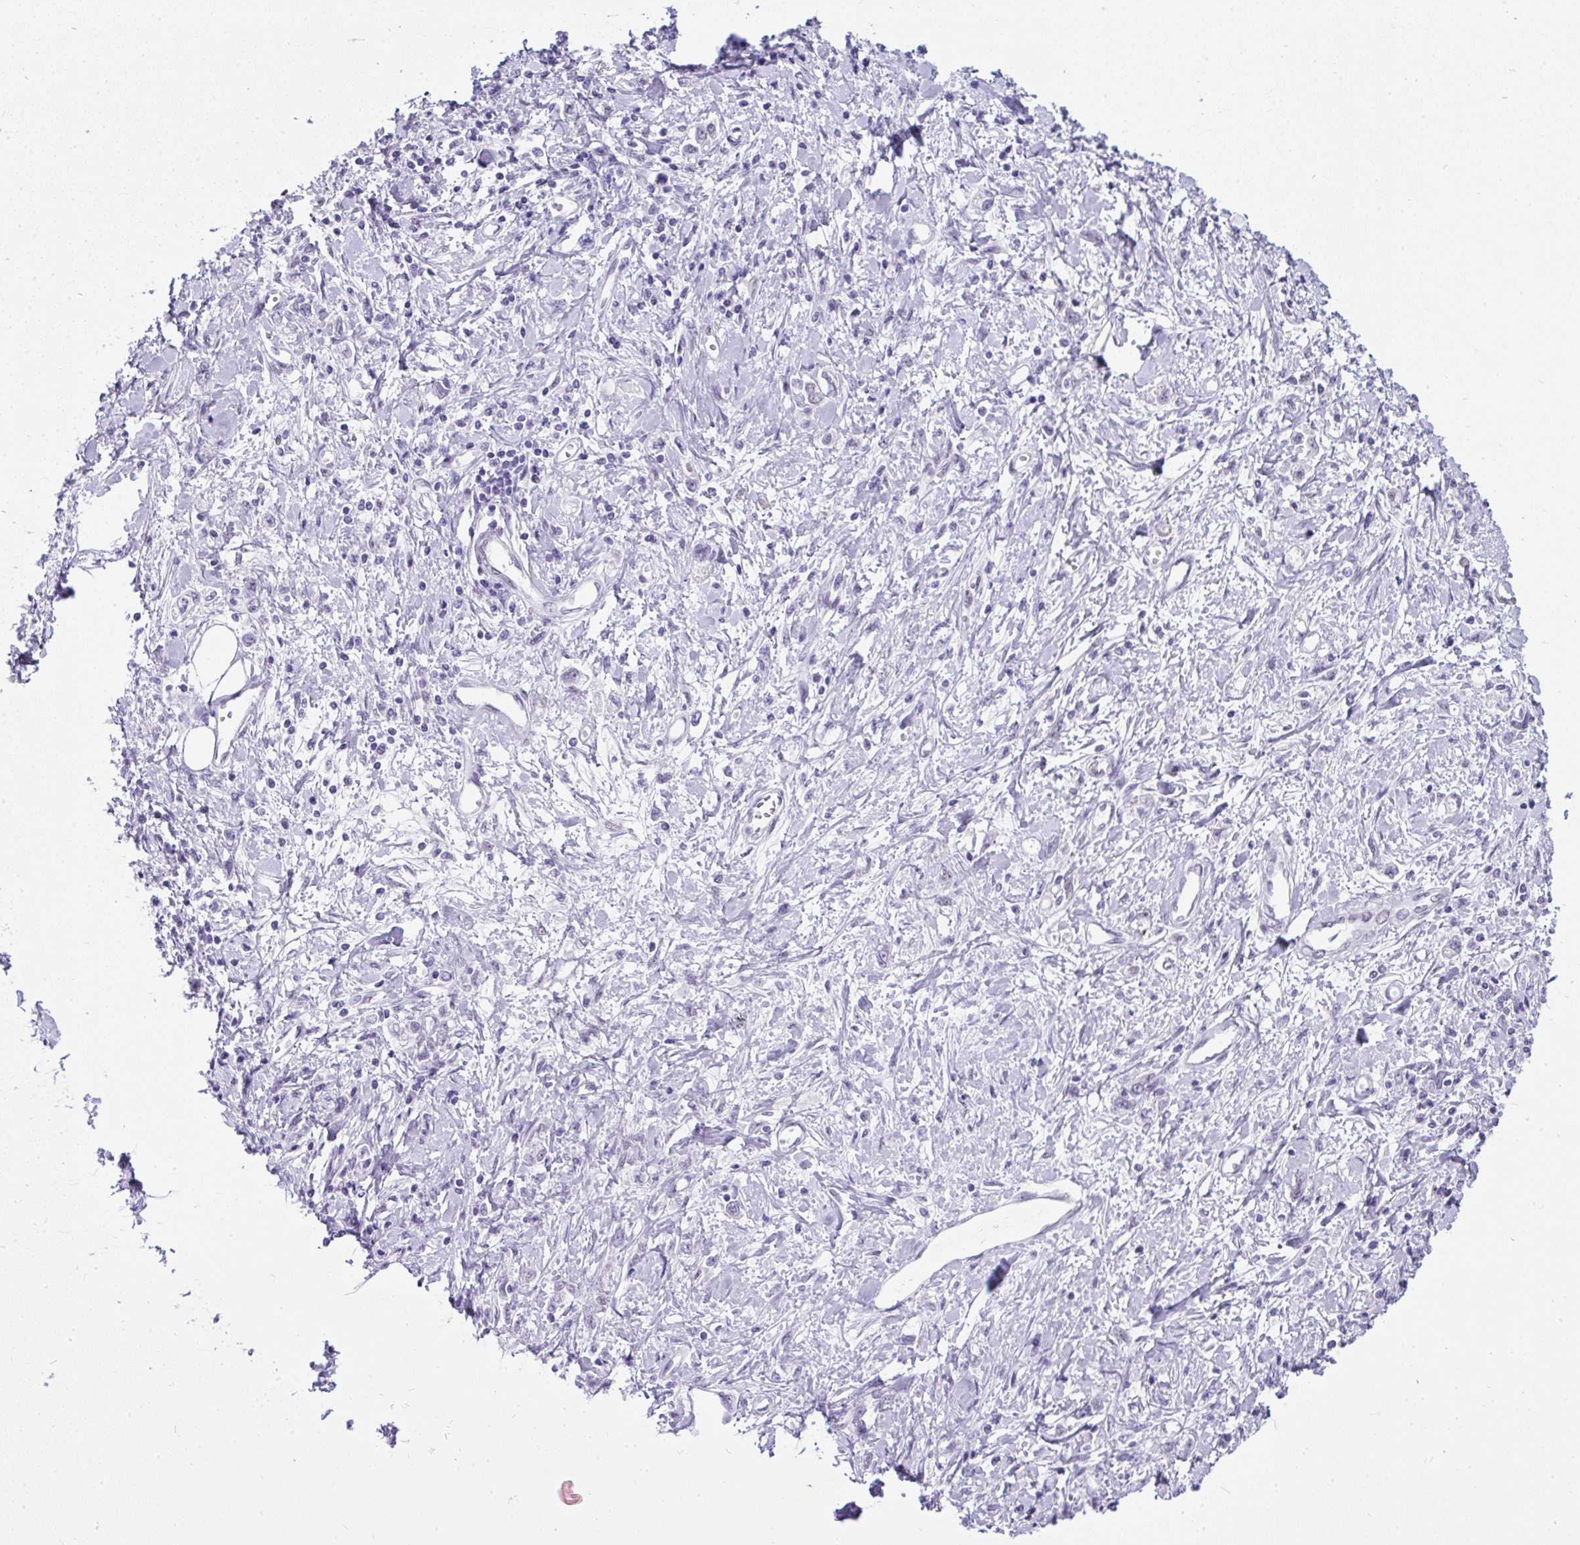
{"staining": {"intensity": "negative", "quantity": "none", "location": "none"}, "tissue": "stomach cancer", "cell_type": "Tumor cells", "image_type": "cancer", "snomed": [{"axis": "morphology", "description": "Adenocarcinoma, NOS"}, {"axis": "topography", "description": "Stomach"}], "caption": "Stomach adenocarcinoma was stained to show a protein in brown. There is no significant positivity in tumor cells.", "gene": "PLCXD2", "patient": {"sex": "female", "age": 76}}